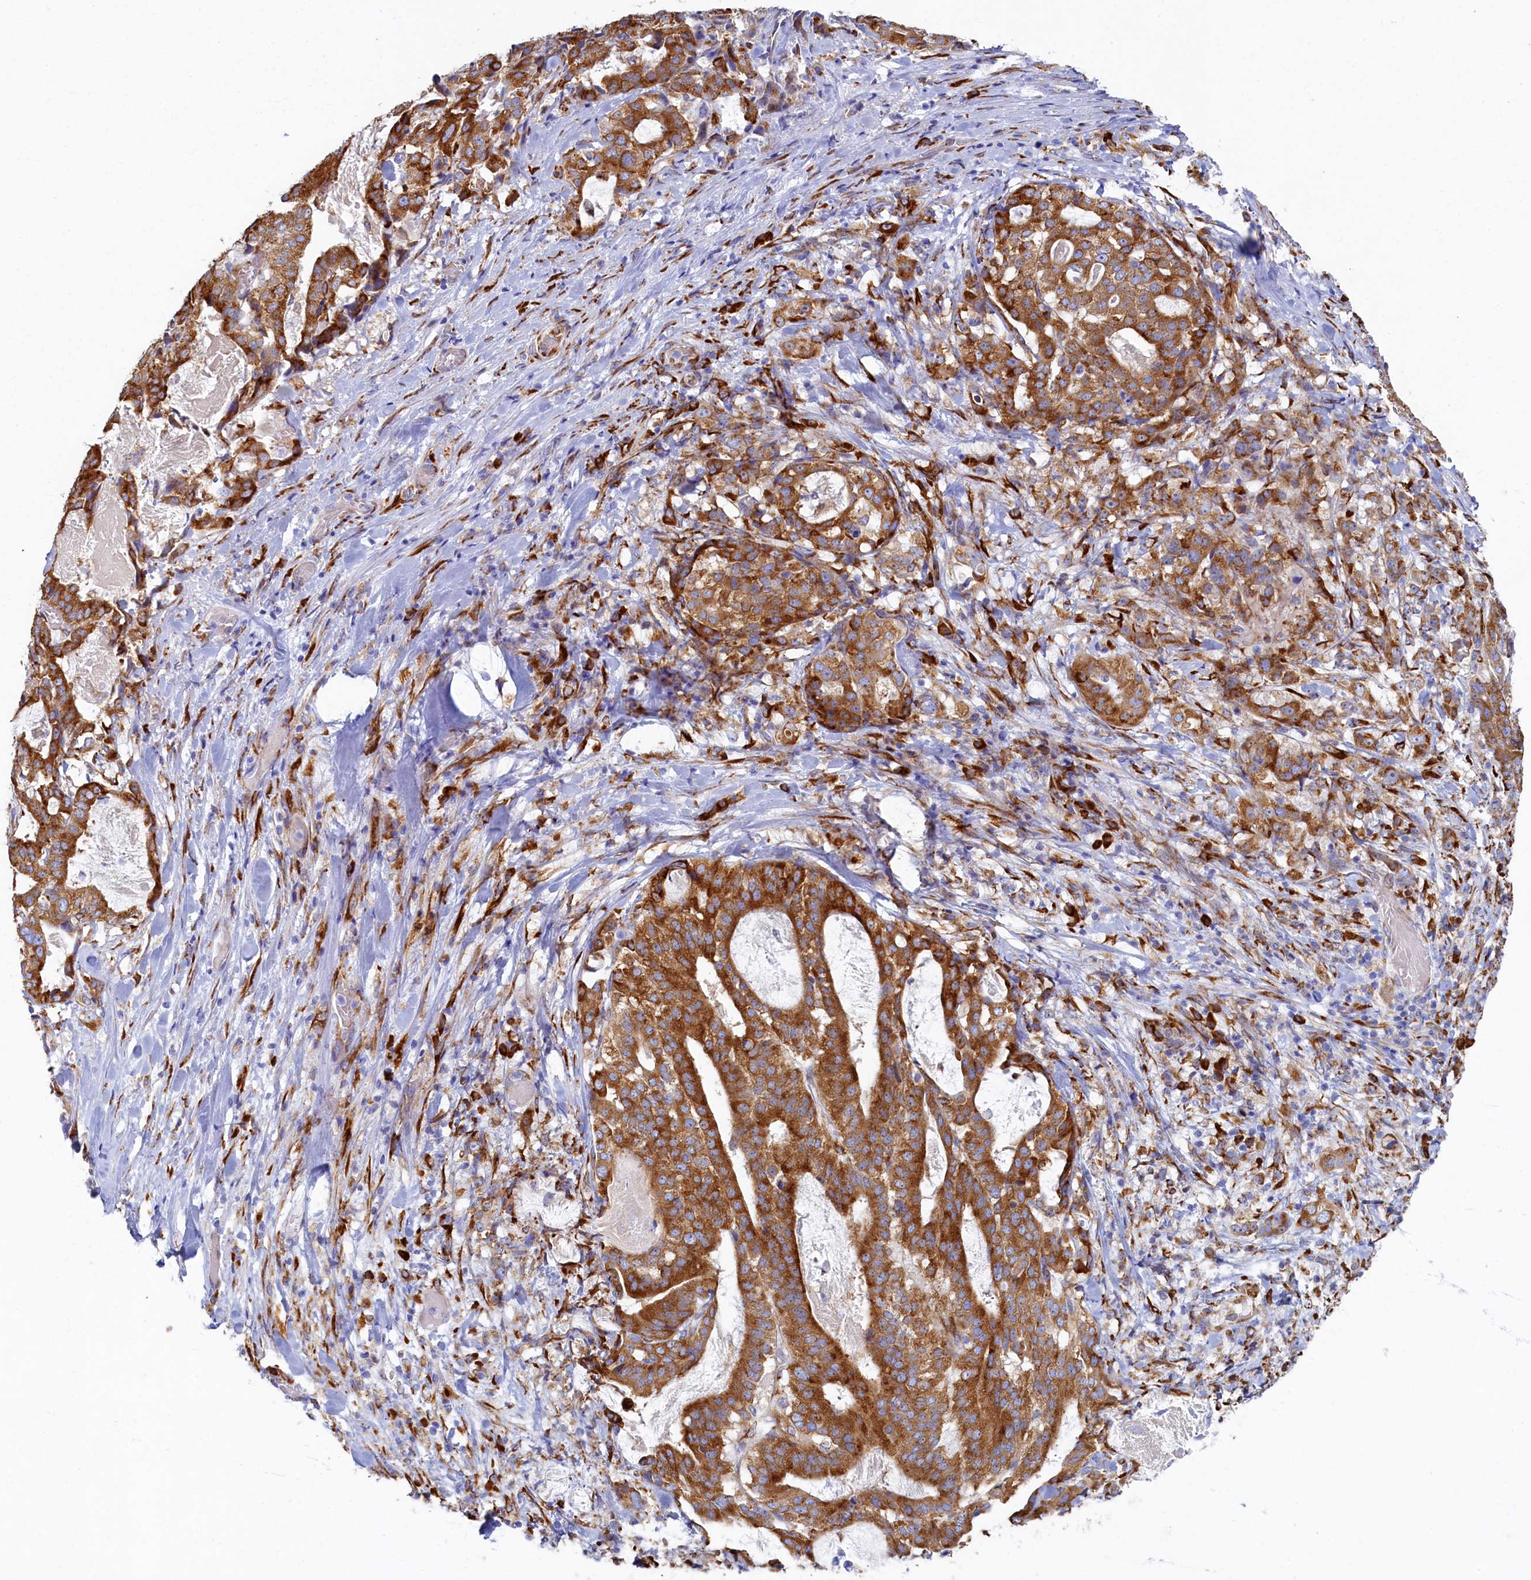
{"staining": {"intensity": "strong", "quantity": ">75%", "location": "cytoplasmic/membranous"}, "tissue": "stomach cancer", "cell_type": "Tumor cells", "image_type": "cancer", "snomed": [{"axis": "morphology", "description": "Adenocarcinoma, NOS"}, {"axis": "topography", "description": "Stomach"}], "caption": "Tumor cells demonstrate high levels of strong cytoplasmic/membranous expression in approximately >75% of cells in human stomach adenocarcinoma. (Stains: DAB (3,3'-diaminobenzidine) in brown, nuclei in blue, Microscopy: brightfield microscopy at high magnification).", "gene": "TMEM18", "patient": {"sex": "male", "age": 48}}